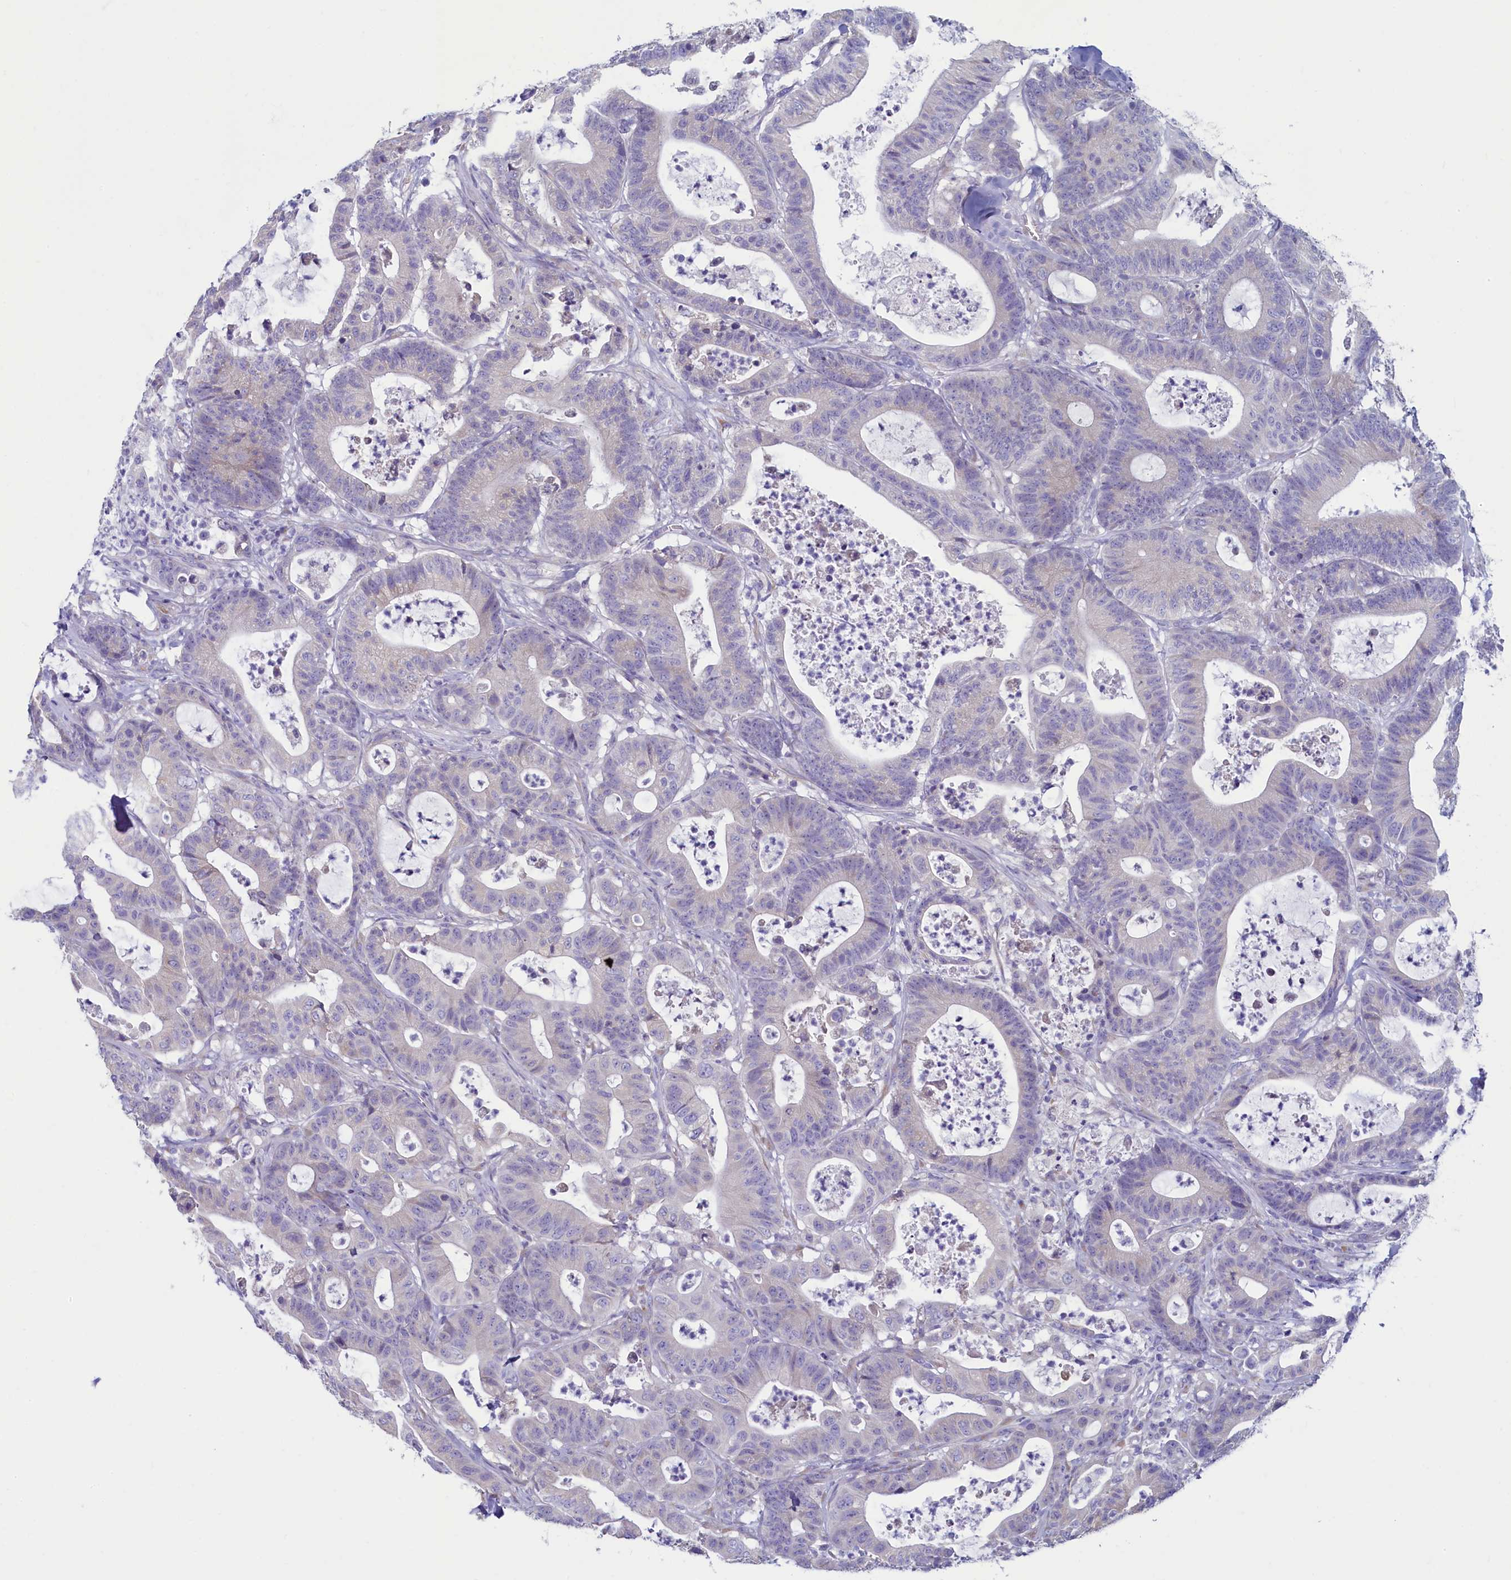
{"staining": {"intensity": "negative", "quantity": "none", "location": "none"}, "tissue": "colorectal cancer", "cell_type": "Tumor cells", "image_type": "cancer", "snomed": [{"axis": "morphology", "description": "Adenocarcinoma, NOS"}, {"axis": "topography", "description": "Colon"}], "caption": "Immunohistochemistry (IHC) of human colorectal adenocarcinoma exhibits no expression in tumor cells. (Immunohistochemistry (IHC), brightfield microscopy, high magnification).", "gene": "SKA3", "patient": {"sex": "female", "age": 84}}